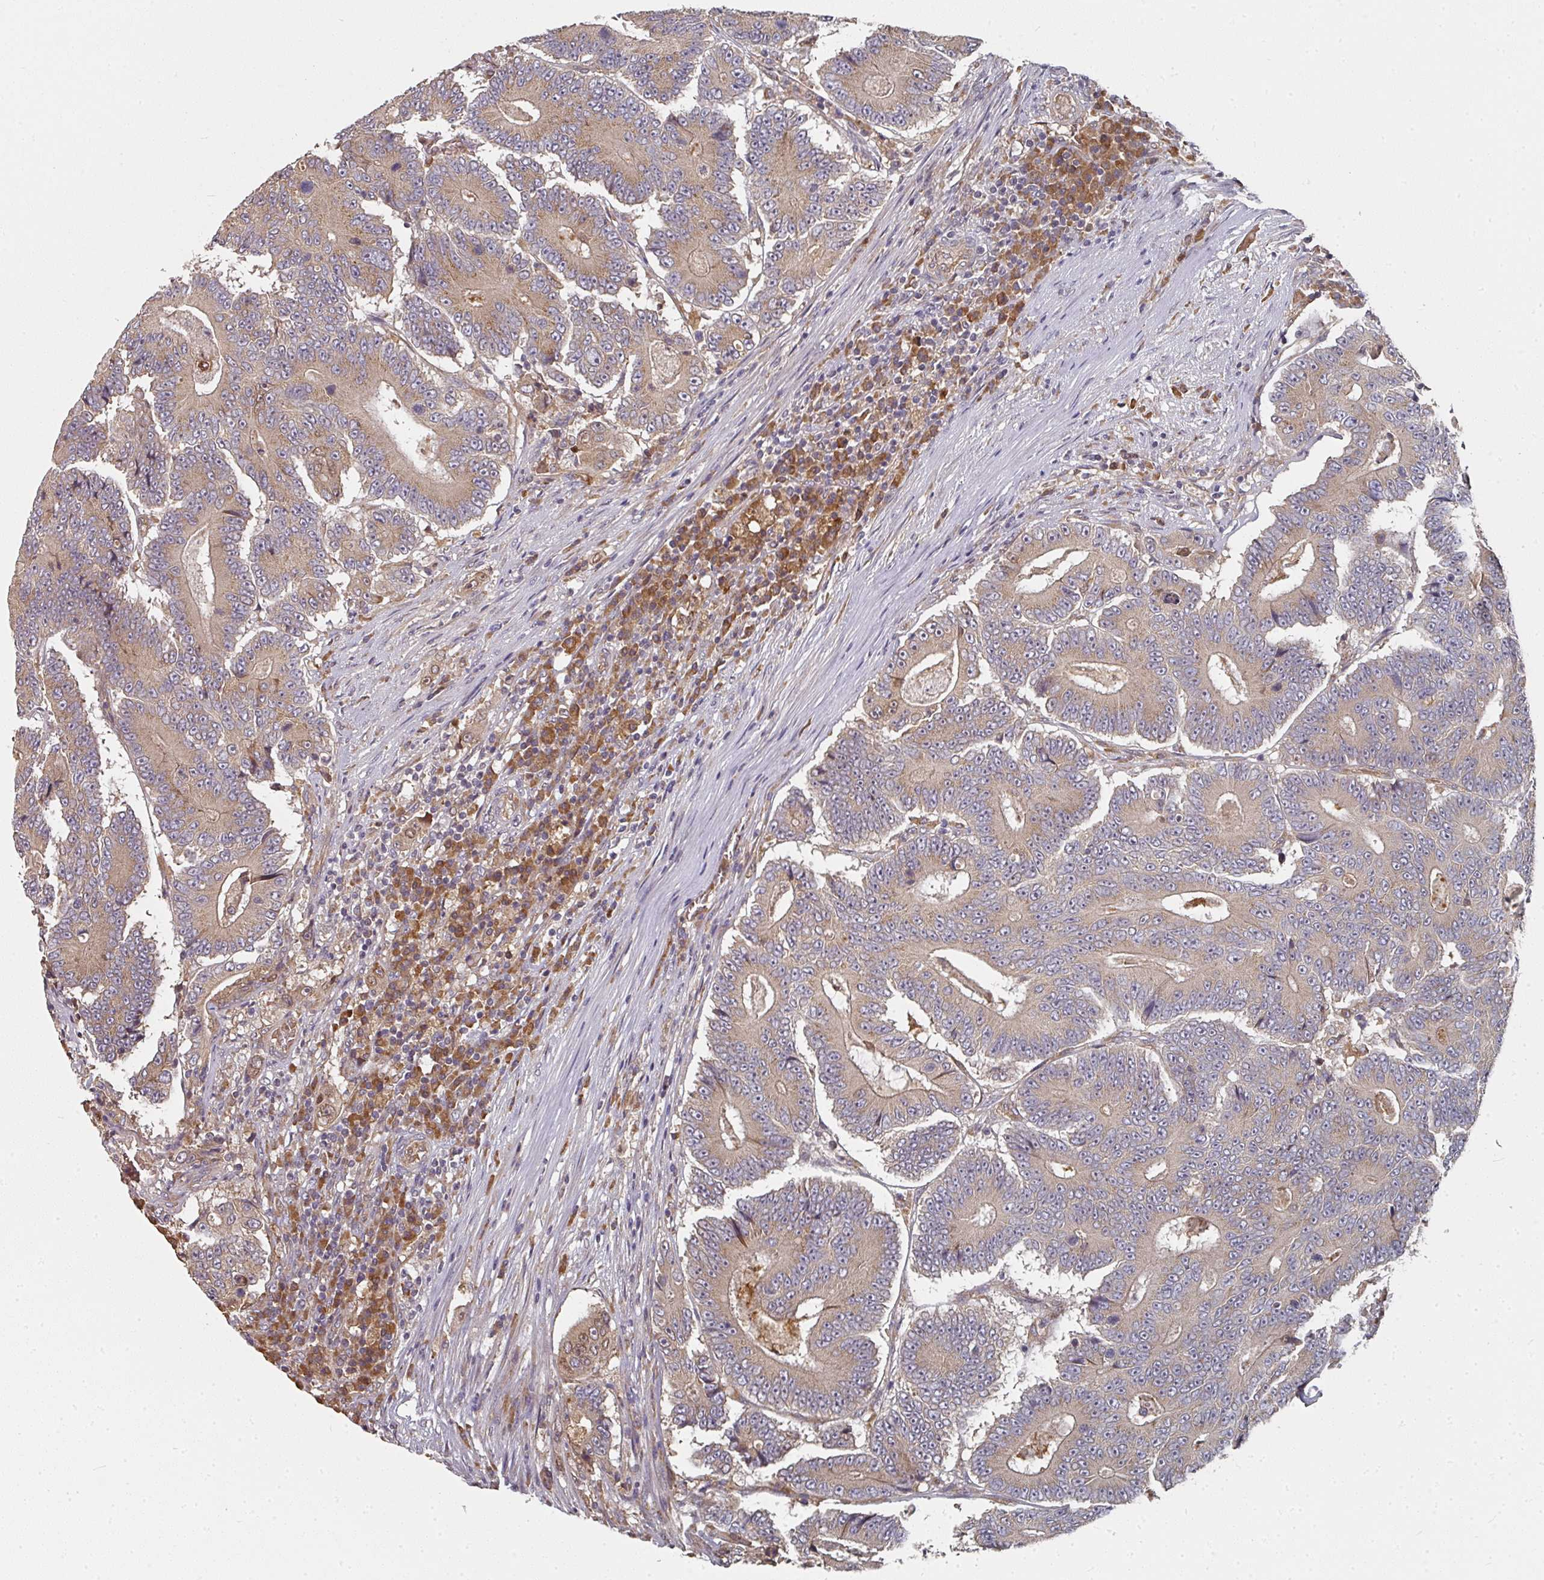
{"staining": {"intensity": "weak", "quantity": "25%-75%", "location": "cytoplasmic/membranous"}, "tissue": "colorectal cancer", "cell_type": "Tumor cells", "image_type": "cancer", "snomed": [{"axis": "morphology", "description": "Adenocarcinoma, NOS"}, {"axis": "topography", "description": "Colon"}], "caption": "An image of human colorectal cancer stained for a protein displays weak cytoplasmic/membranous brown staining in tumor cells.", "gene": "EDEM2", "patient": {"sex": "male", "age": 83}}